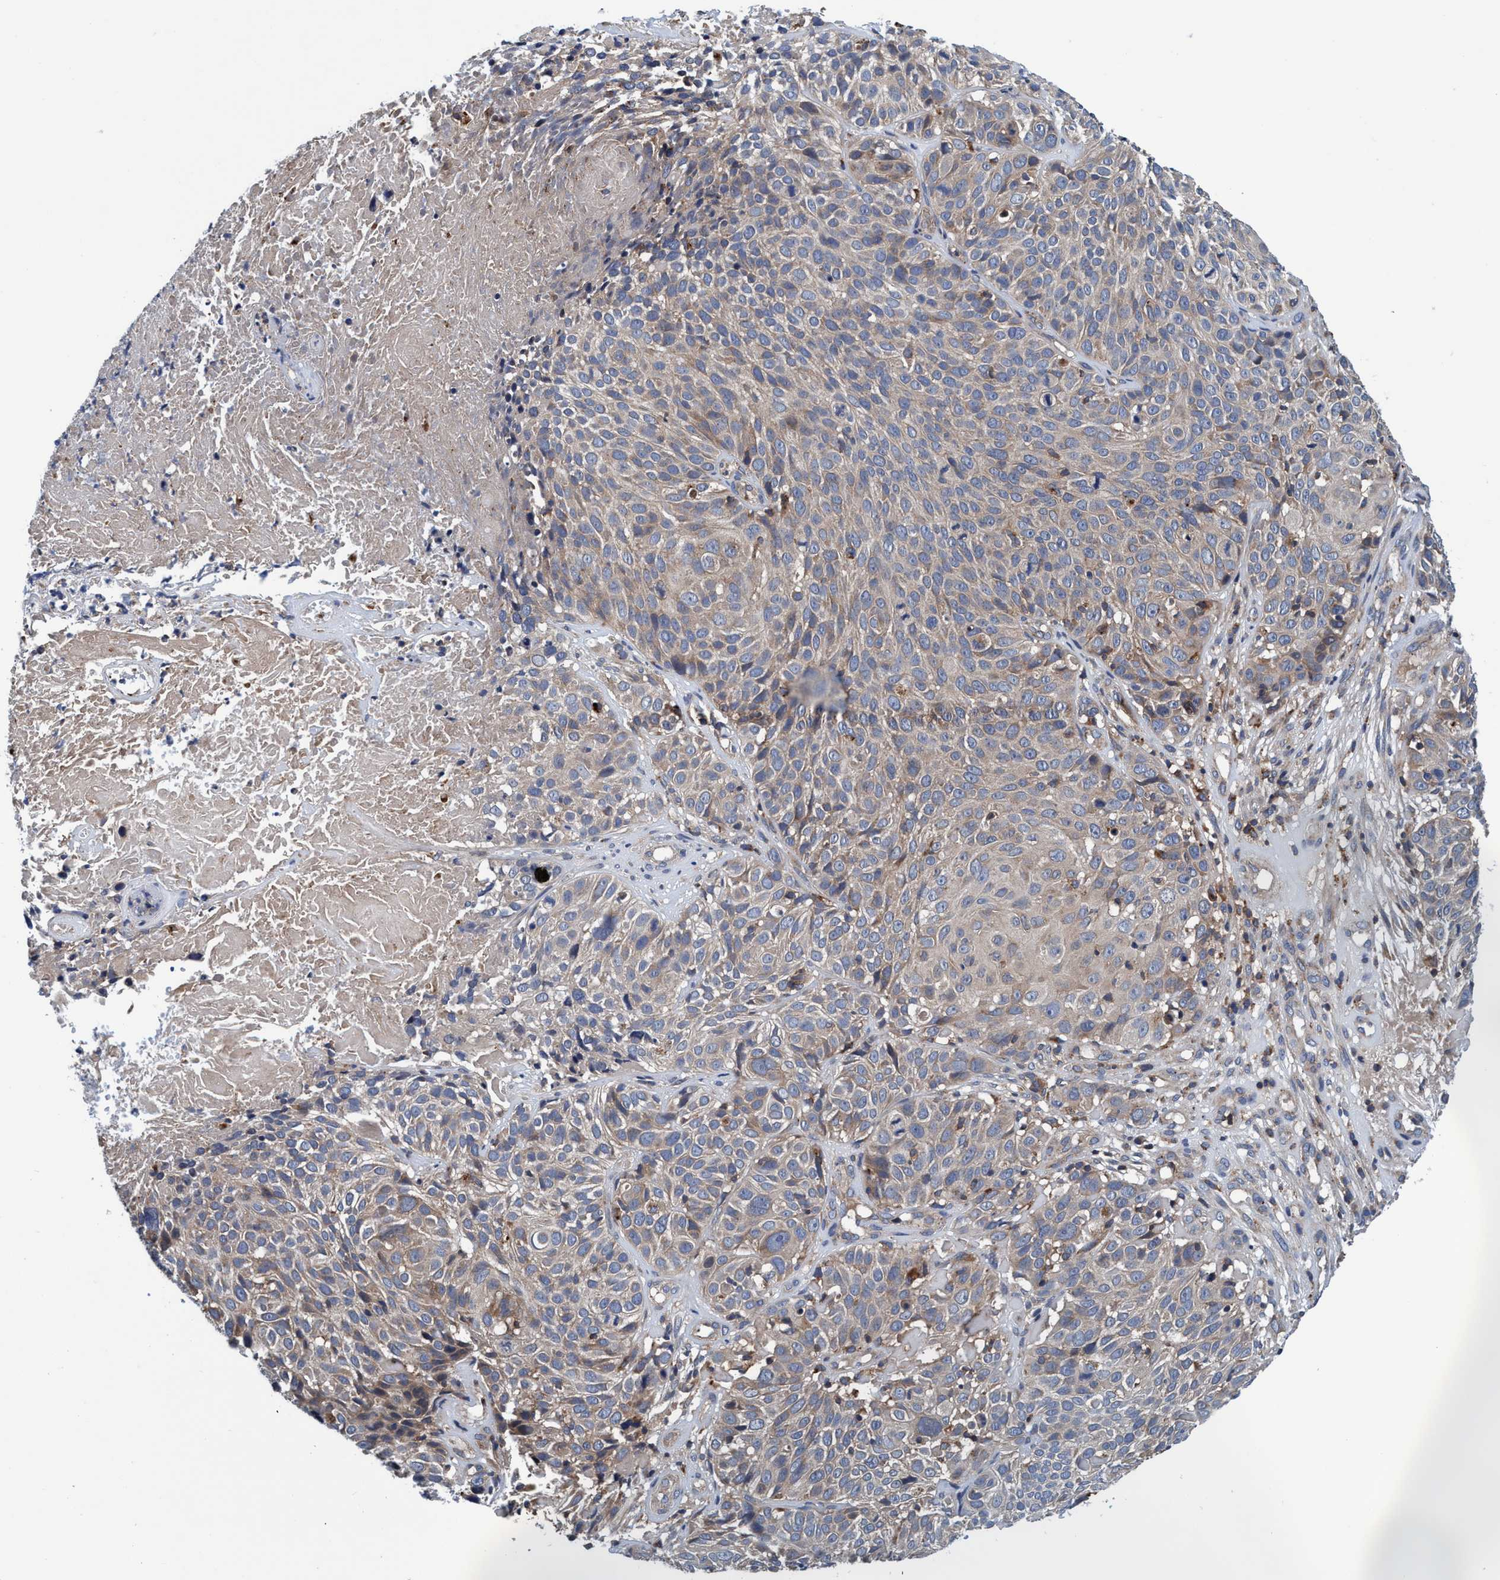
{"staining": {"intensity": "weak", "quantity": "<25%", "location": "cytoplasmic/membranous"}, "tissue": "cervical cancer", "cell_type": "Tumor cells", "image_type": "cancer", "snomed": [{"axis": "morphology", "description": "Squamous cell carcinoma, NOS"}, {"axis": "topography", "description": "Cervix"}], "caption": "Cervical cancer (squamous cell carcinoma) was stained to show a protein in brown. There is no significant positivity in tumor cells.", "gene": "ENDOG", "patient": {"sex": "female", "age": 74}}